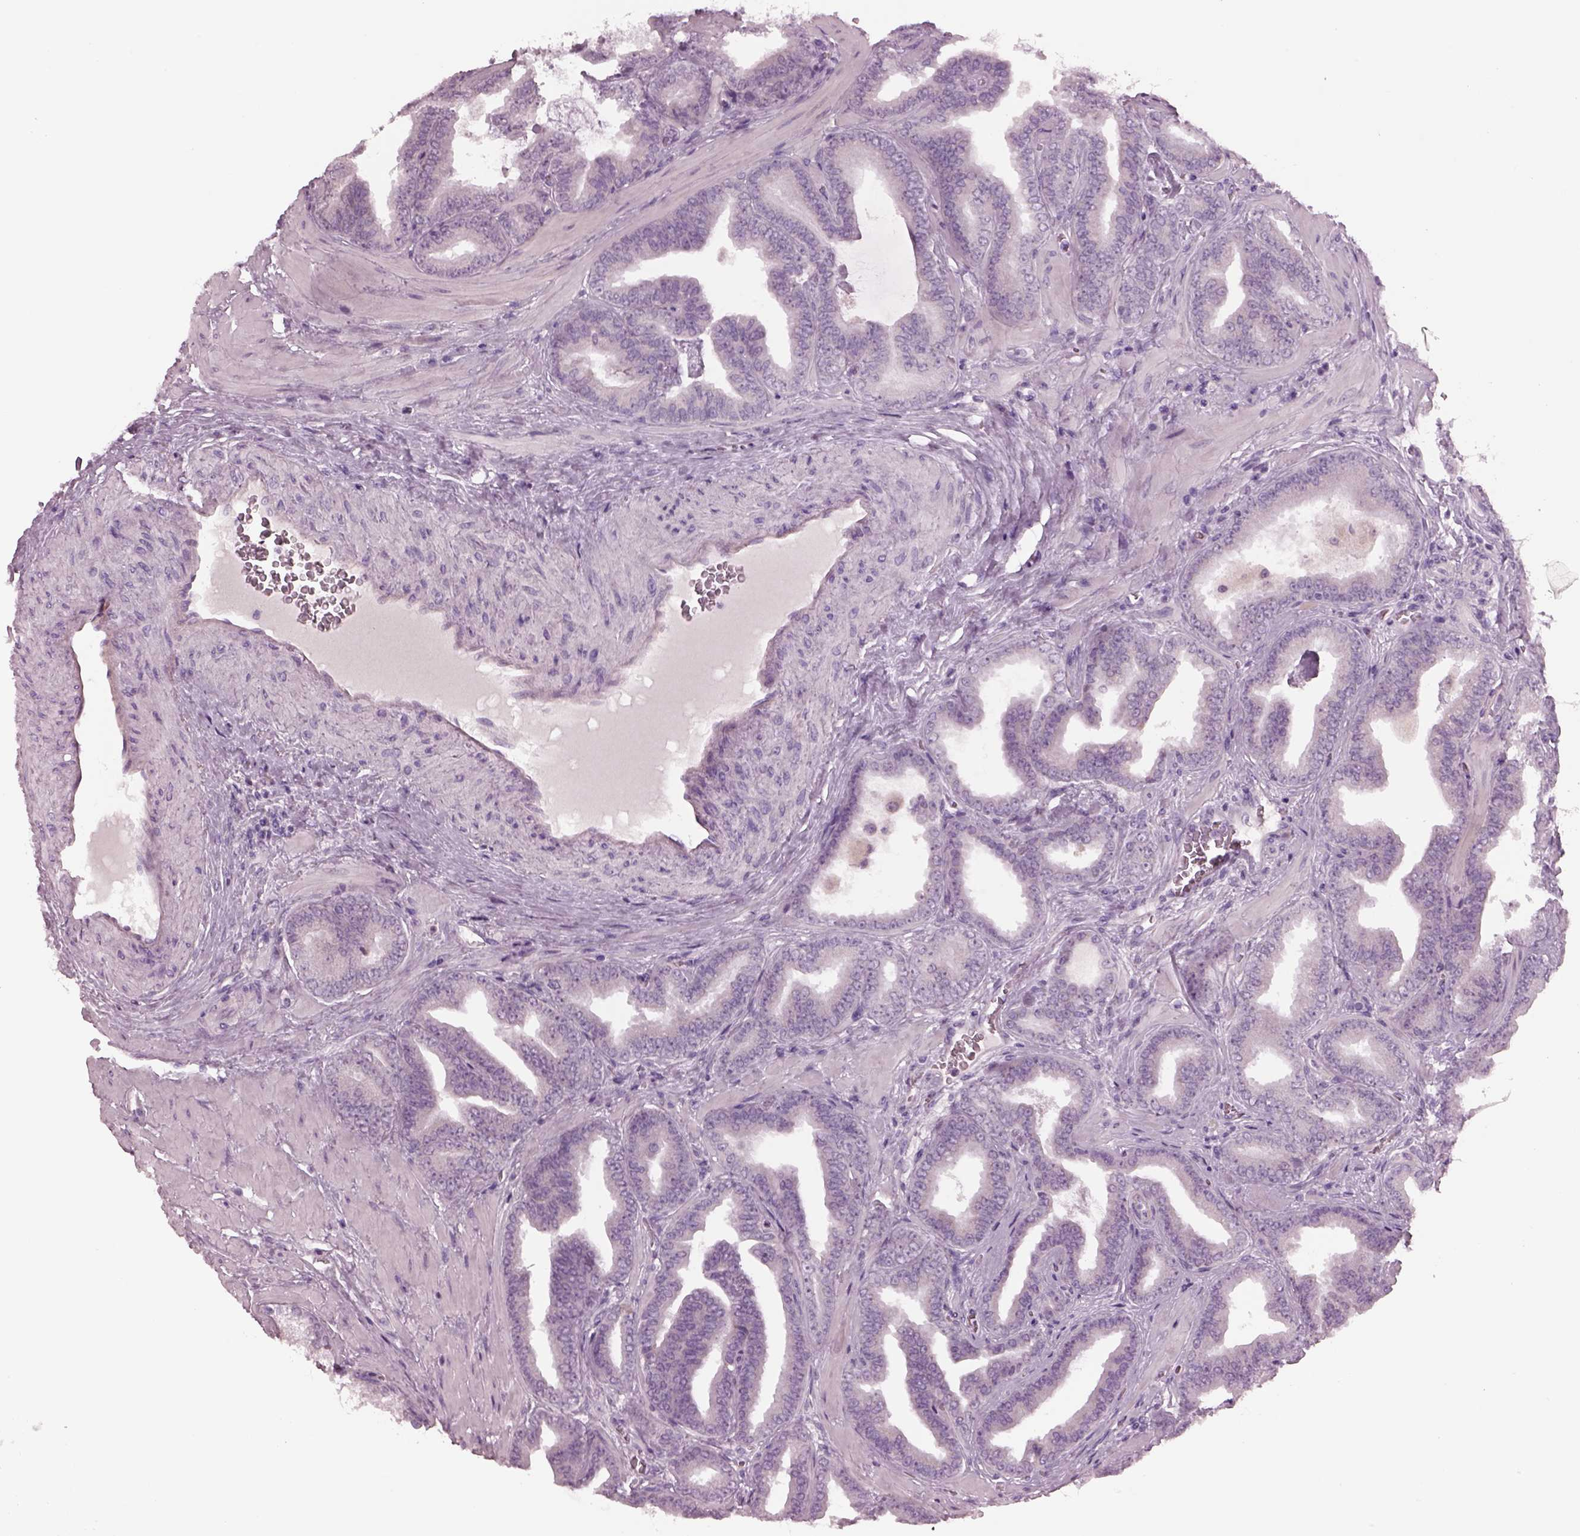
{"staining": {"intensity": "negative", "quantity": "none", "location": "none"}, "tissue": "prostate cancer", "cell_type": "Tumor cells", "image_type": "cancer", "snomed": [{"axis": "morphology", "description": "Adenocarcinoma, Low grade"}, {"axis": "topography", "description": "Prostate"}], "caption": "High power microscopy image of an immunohistochemistry photomicrograph of prostate low-grade adenocarcinoma, revealing no significant expression in tumor cells.", "gene": "CYLC1", "patient": {"sex": "male", "age": 63}}